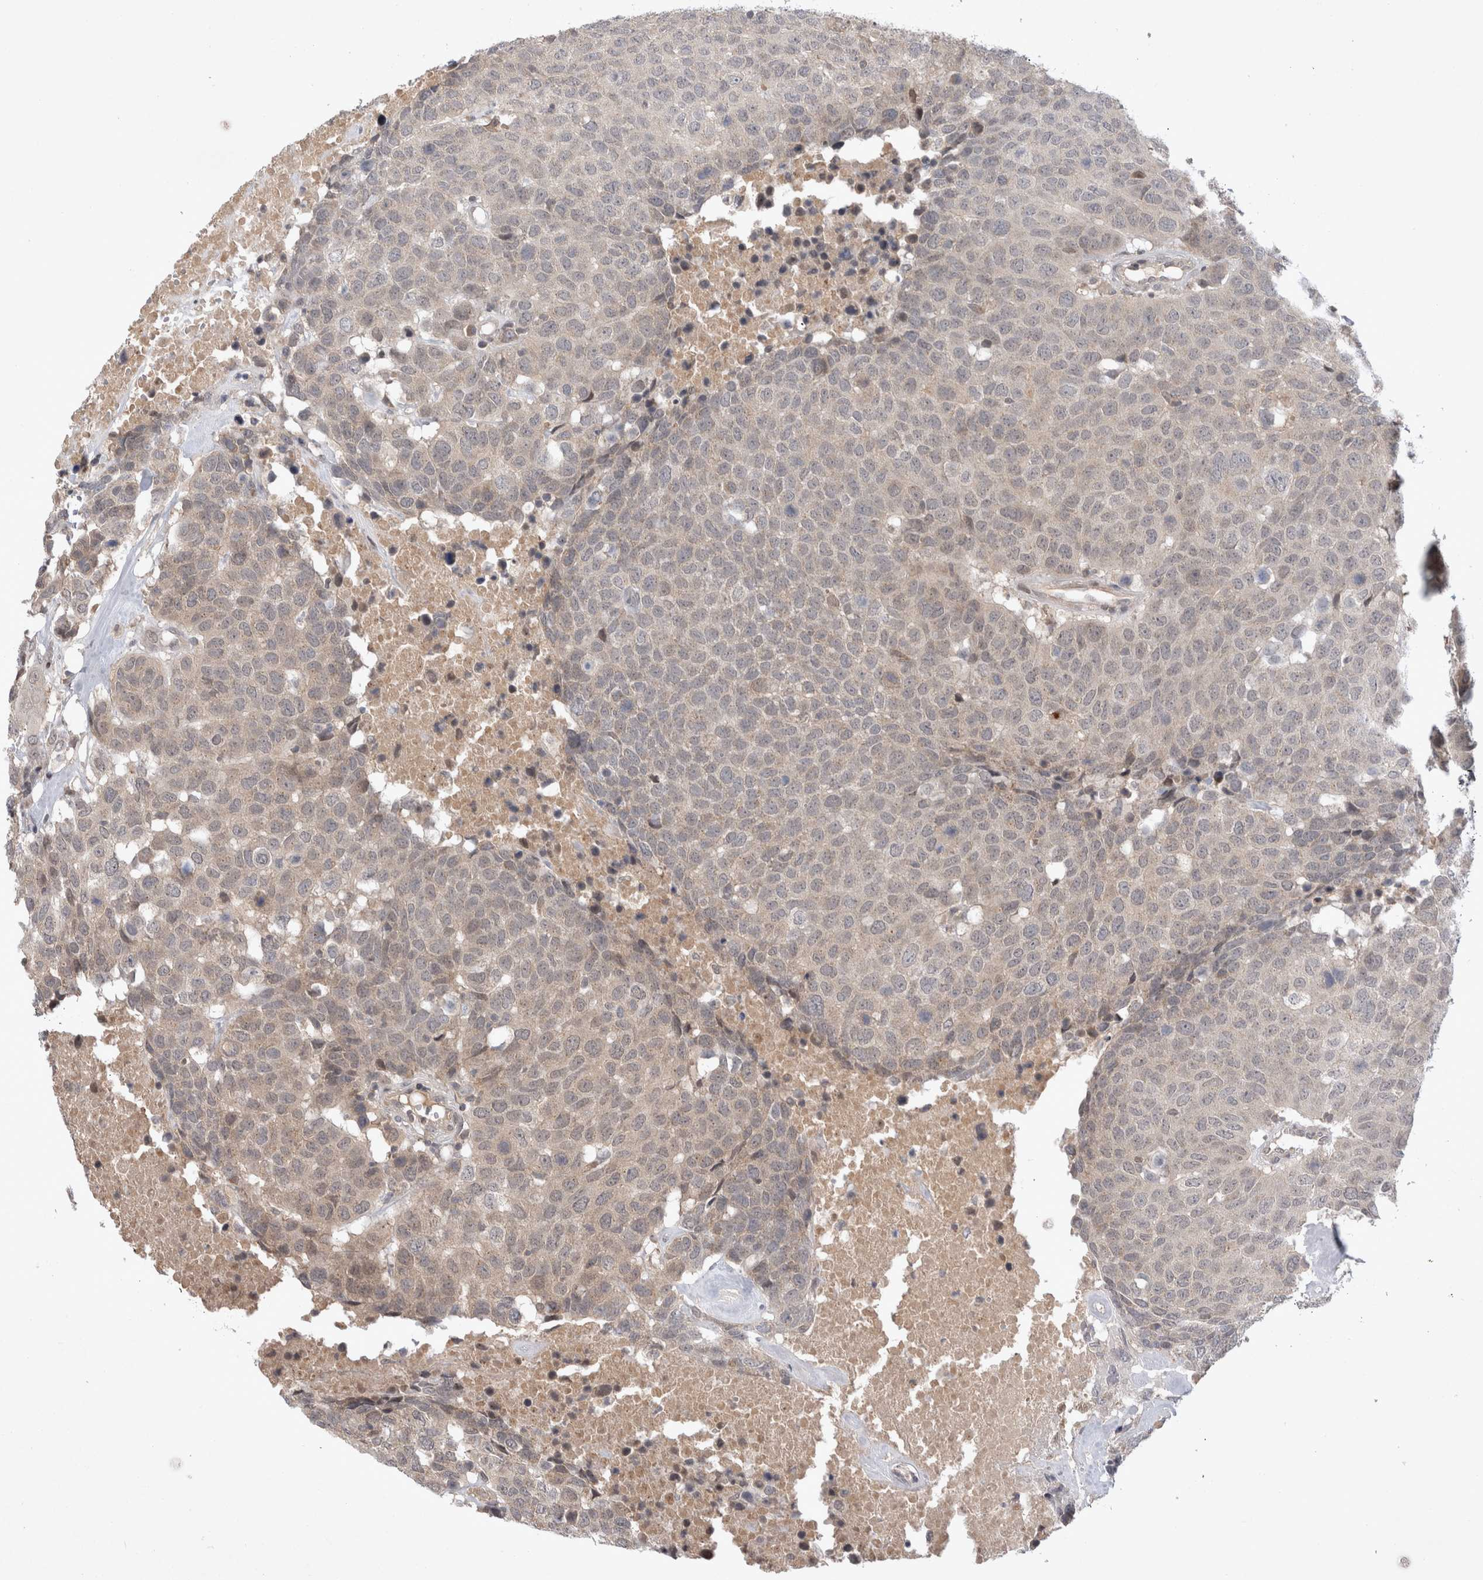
{"staining": {"intensity": "negative", "quantity": "none", "location": "none"}, "tissue": "head and neck cancer", "cell_type": "Tumor cells", "image_type": "cancer", "snomed": [{"axis": "morphology", "description": "Squamous cell carcinoma, NOS"}, {"axis": "topography", "description": "Head-Neck"}], "caption": "Head and neck cancer (squamous cell carcinoma) stained for a protein using immunohistochemistry displays no positivity tumor cells.", "gene": "PLEKHM1", "patient": {"sex": "male", "age": 66}}